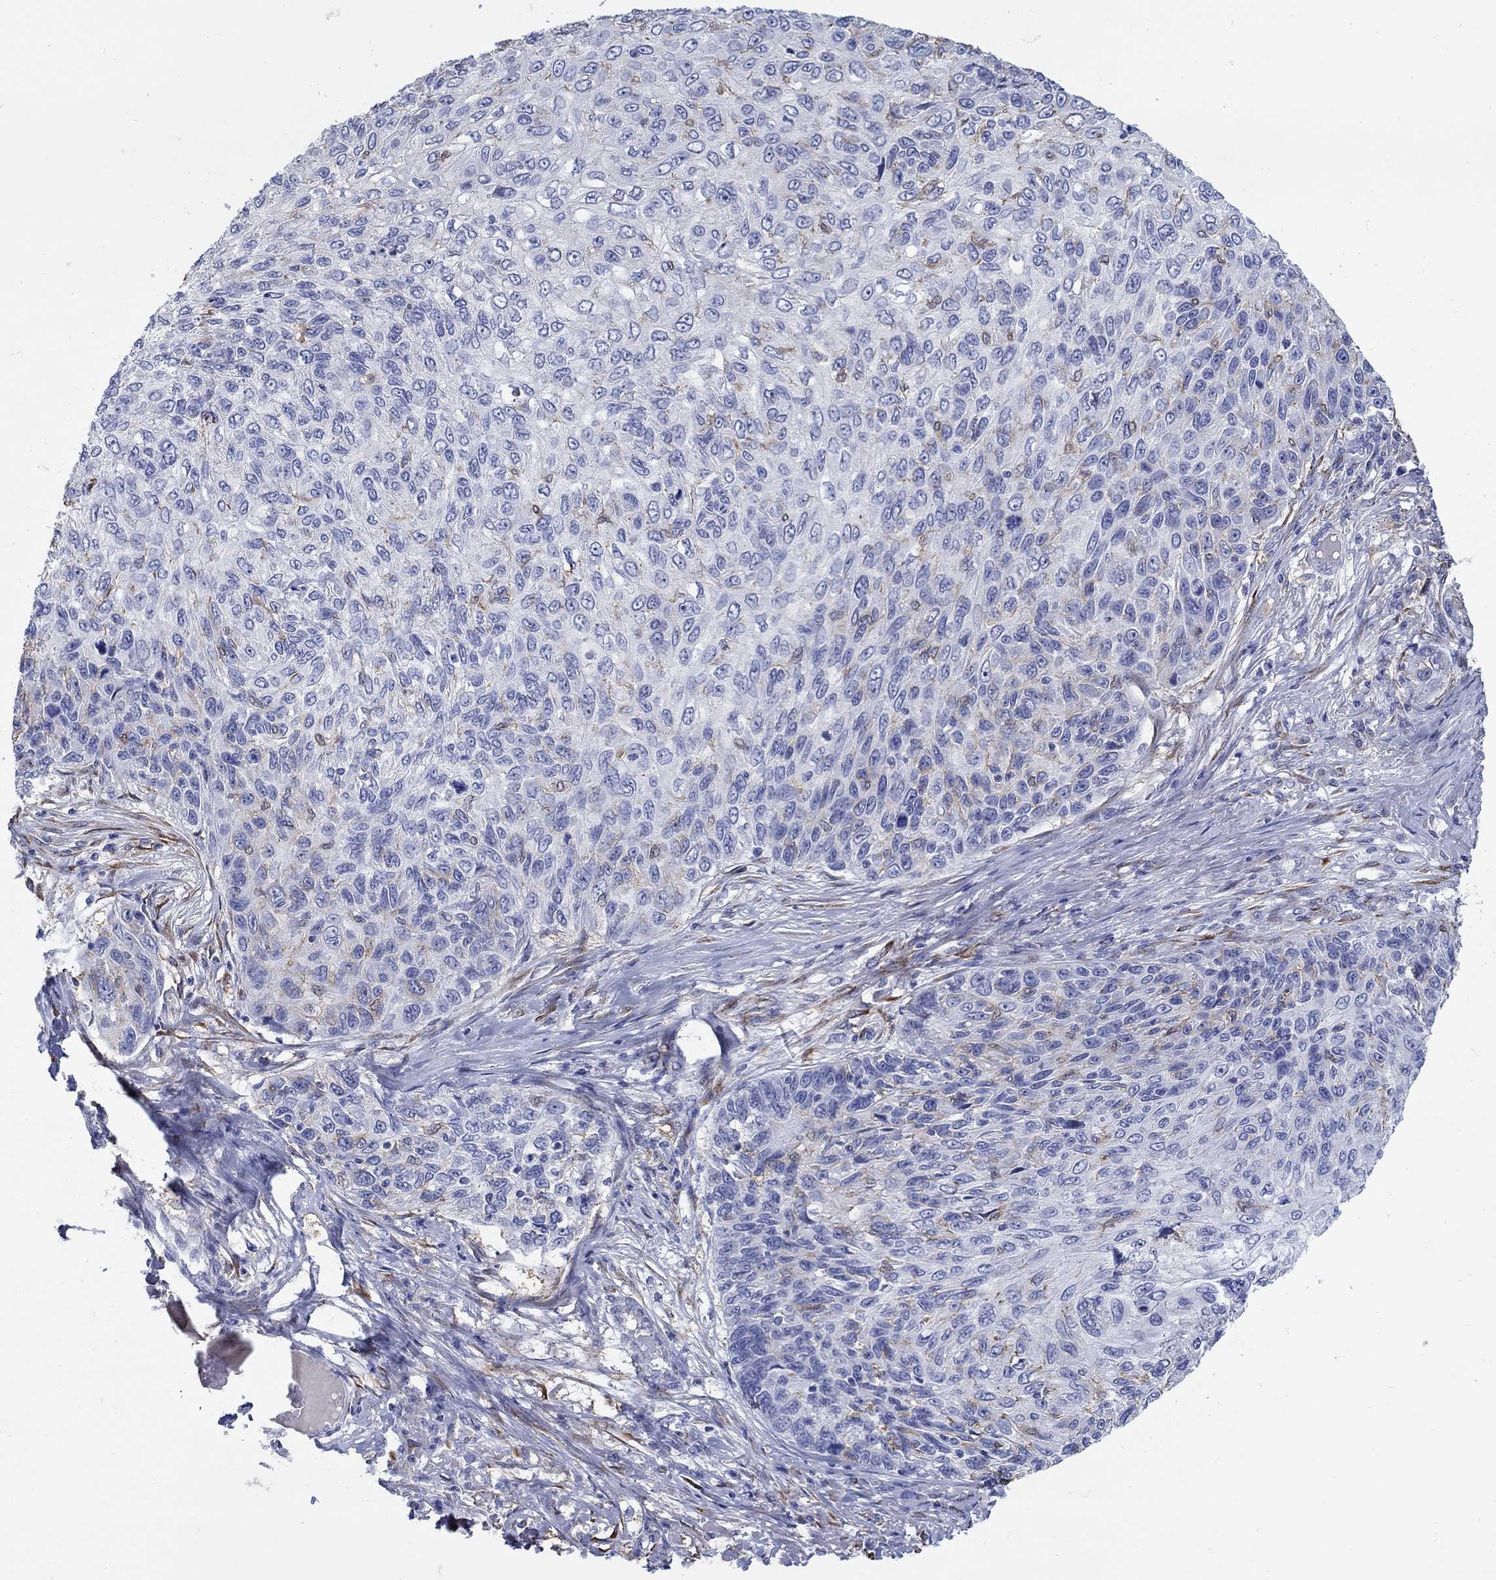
{"staining": {"intensity": "negative", "quantity": "none", "location": "none"}, "tissue": "skin cancer", "cell_type": "Tumor cells", "image_type": "cancer", "snomed": [{"axis": "morphology", "description": "Squamous cell carcinoma, NOS"}, {"axis": "topography", "description": "Skin"}], "caption": "Skin squamous cell carcinoma was stained to show a protein in brown. There is no significant positivity in tumor cells. (Brightfield microscopy of DAB immunohistochemistry at high magnification).", "gene": "REEP2", "patient": {"sex": "male", "age": 92}}